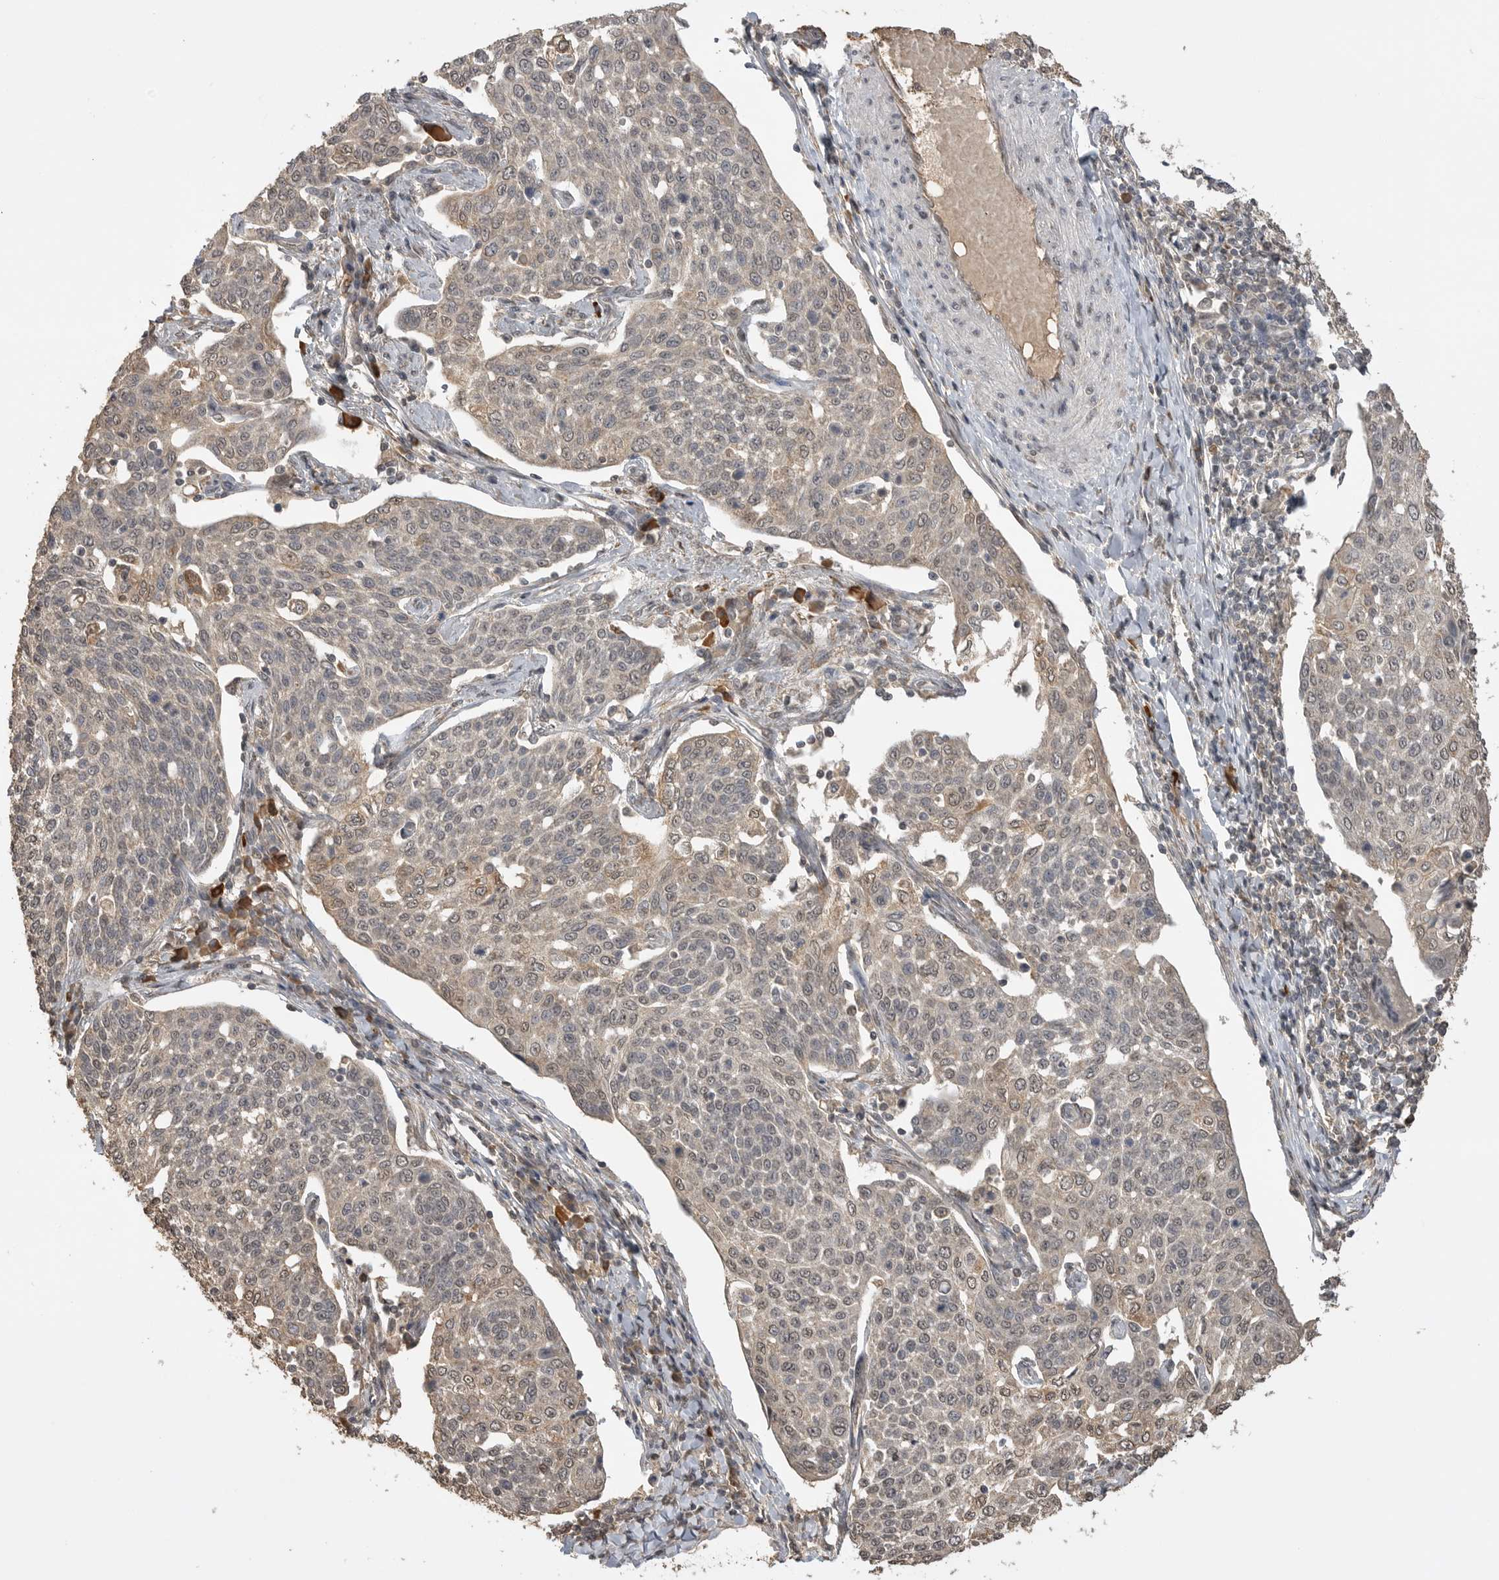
{"staining": {"intensity": "weak", "quantity": "25%-75%", "location": "nuclear"}, "tissue": "cervical cancer", "cell_type": "Tumor cells", "image_type": "cancer", "snomed": [{"axis": "morphology", "description": "Squamous cell carcinoma, NOS"}, {"axis": "topography", "description": "Cervix"}], "caption": "Immunohistochemical staining of human cervical cancer exhibits low levels of weak nuclear expression in about 25%-75% of tumor cells.", "gene": "ASPSCR1", "patient": {"sex": "female", "age": 34}}